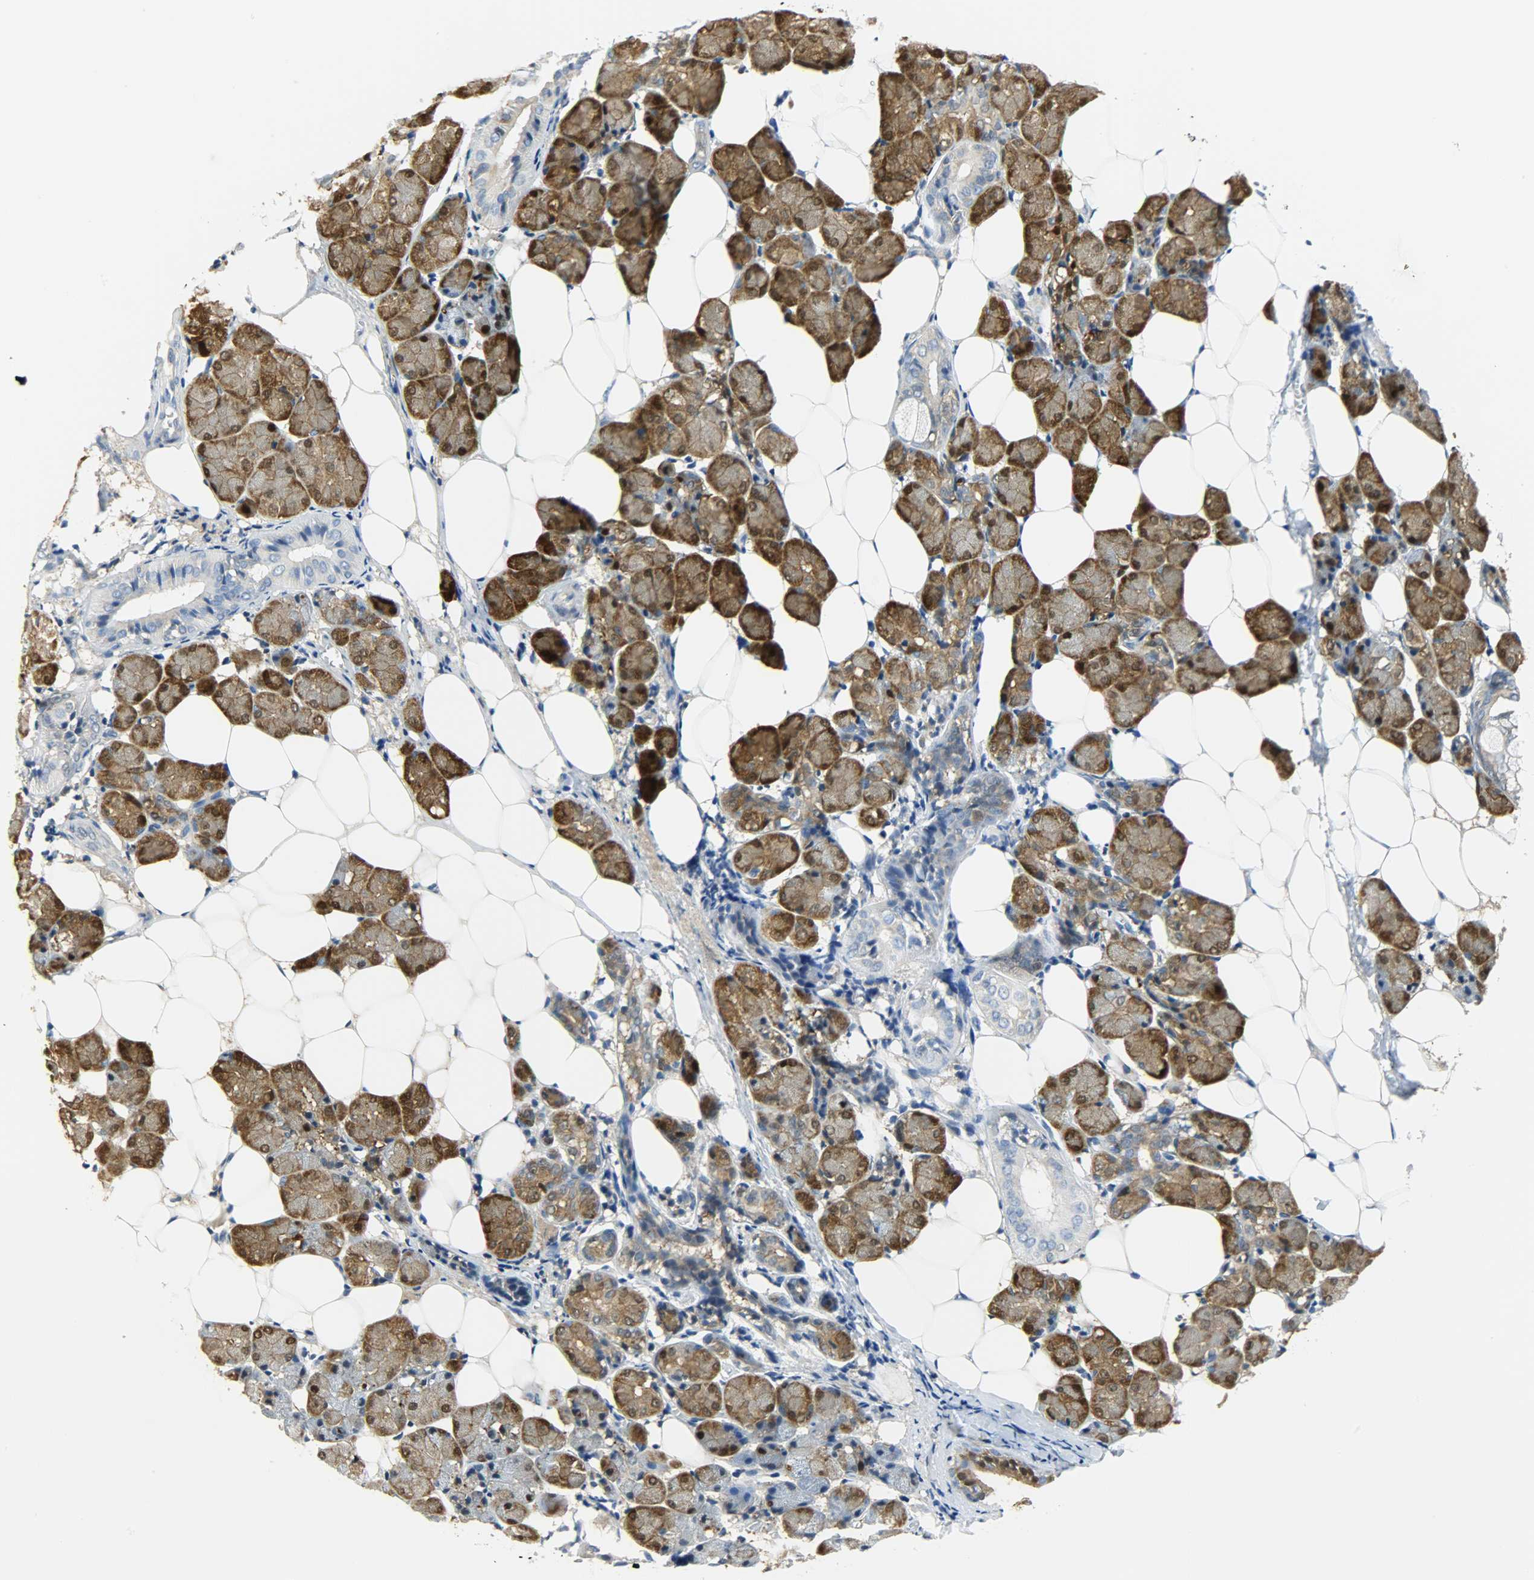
{"staining": {"intensity": "strong", "quantity": ">75%", "location": "cytoplasmic/membranous,nuclear"}, "tissue": "salivary gland", "cell_type": "Glandular cells", "image_type": "normal", "snomed": [{"axis": "morphology", "description": "Normal tissue, NOS"}, {"axis": "morphology", "description": "Adenoma, NOS"}, {"axis": "topography", "description": "Salivary gland"}], "caption": "Immunohistochemical staining of normal salivary gland displays high levels of strong cytoplasmic/membranous,nuclear staining in approximately >75% of glandular cells. The staining is performed using DAB brown chromogen to label protein expression. The nuclei are counter-stained blue using hematoxylin.", "gene": "EIF4EBP1", "patient": {"sex": "female", "age": 32}}